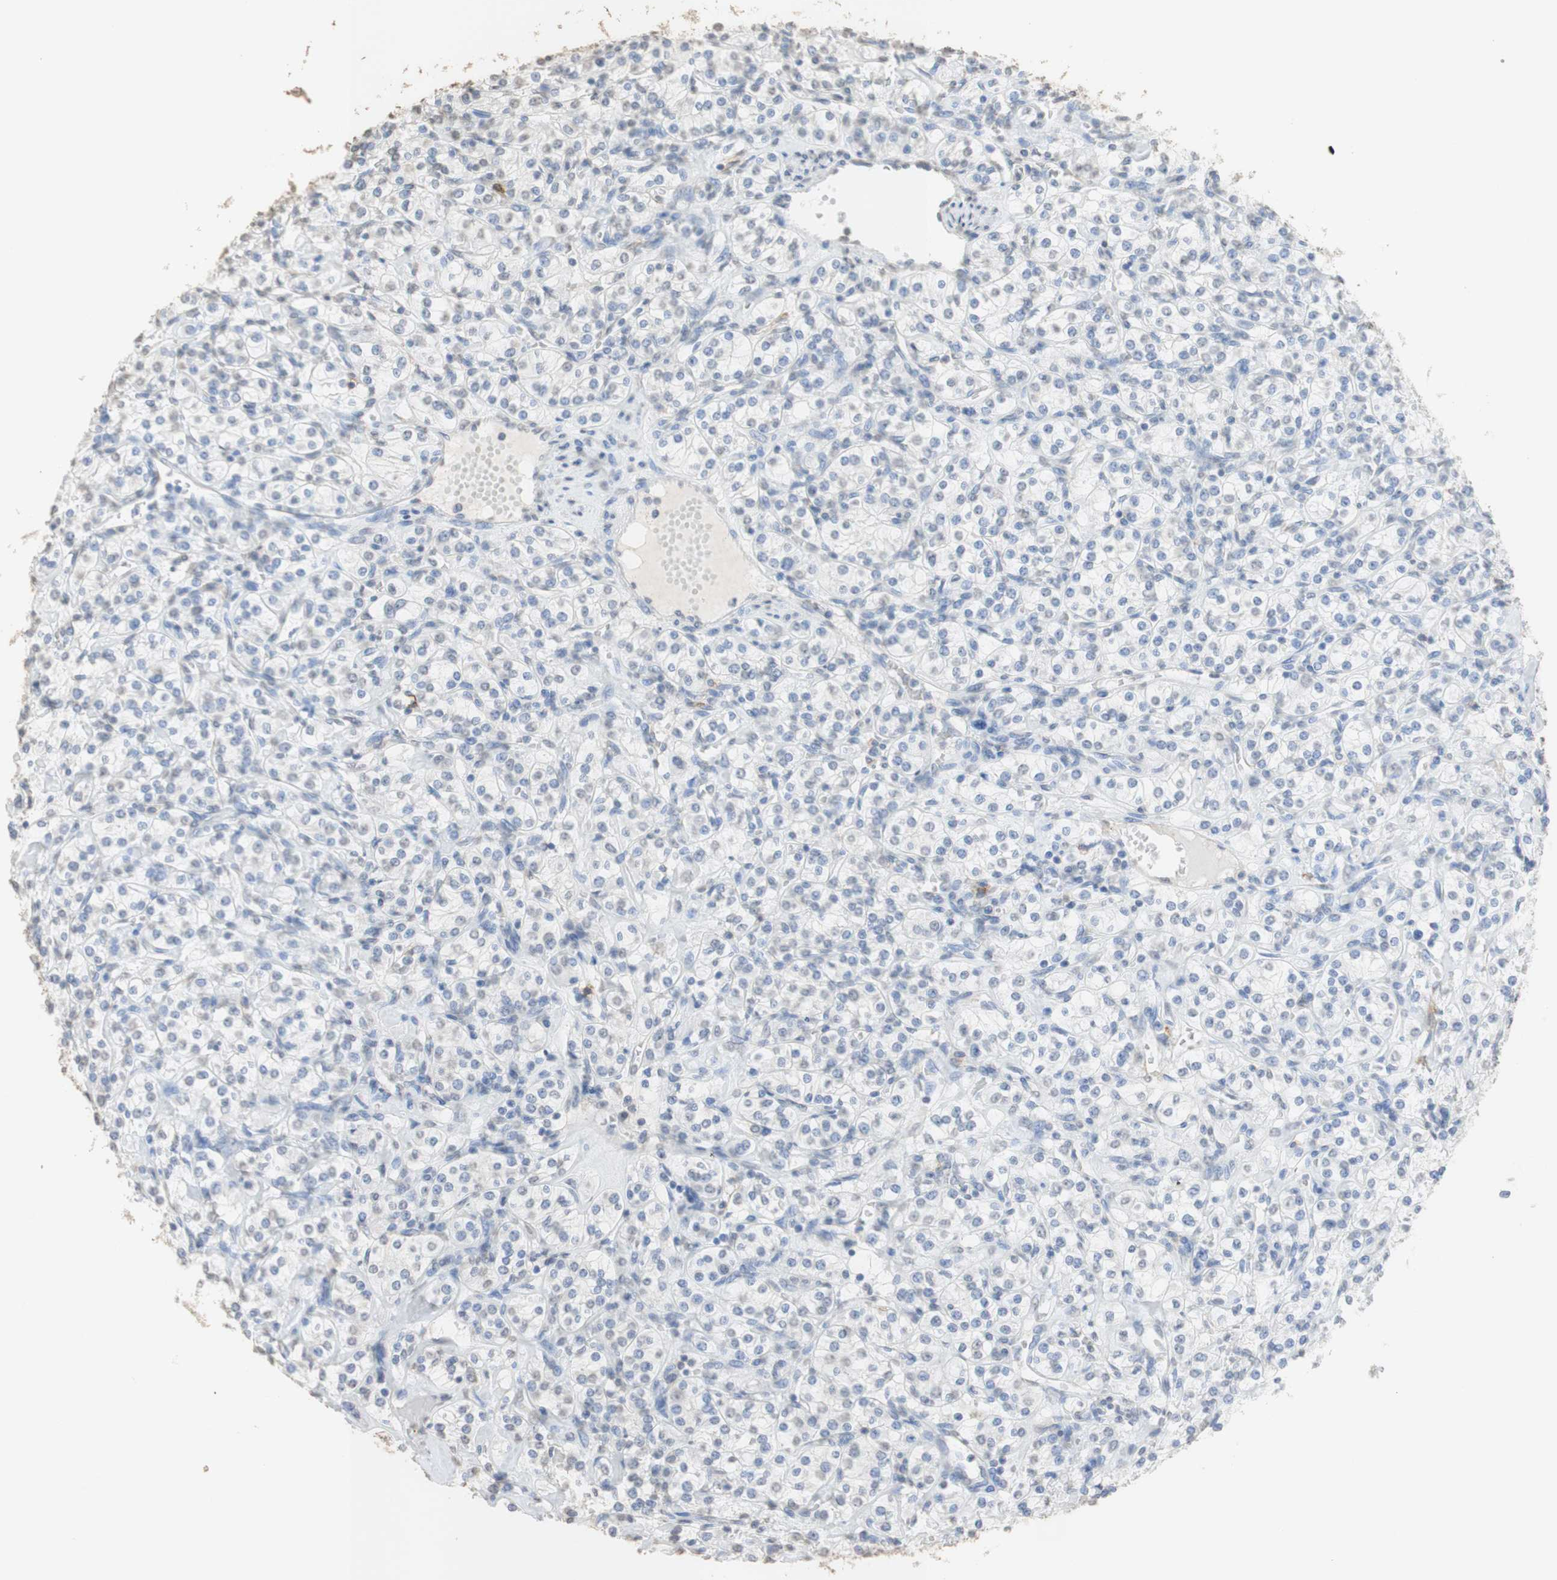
{"staining": {"intensity": "negative", "quantity": "none", "location": "none"}, "tissue": "renal cancer", "cell_type": "Tumor cells", "image_type": "cancer", "snomed": [{"axis": "morphology", "description": "Adenocarcinoma, NOS"}, {"axis": "topography", "description": "Kidney"}], "caption": "Renal cancer (adenocarcinoma) was stained to show a protein in brown. There is no significant staining in tumor cells.", "gene": "L1CAM", "patient": {"sex": "male", "age": 77}}